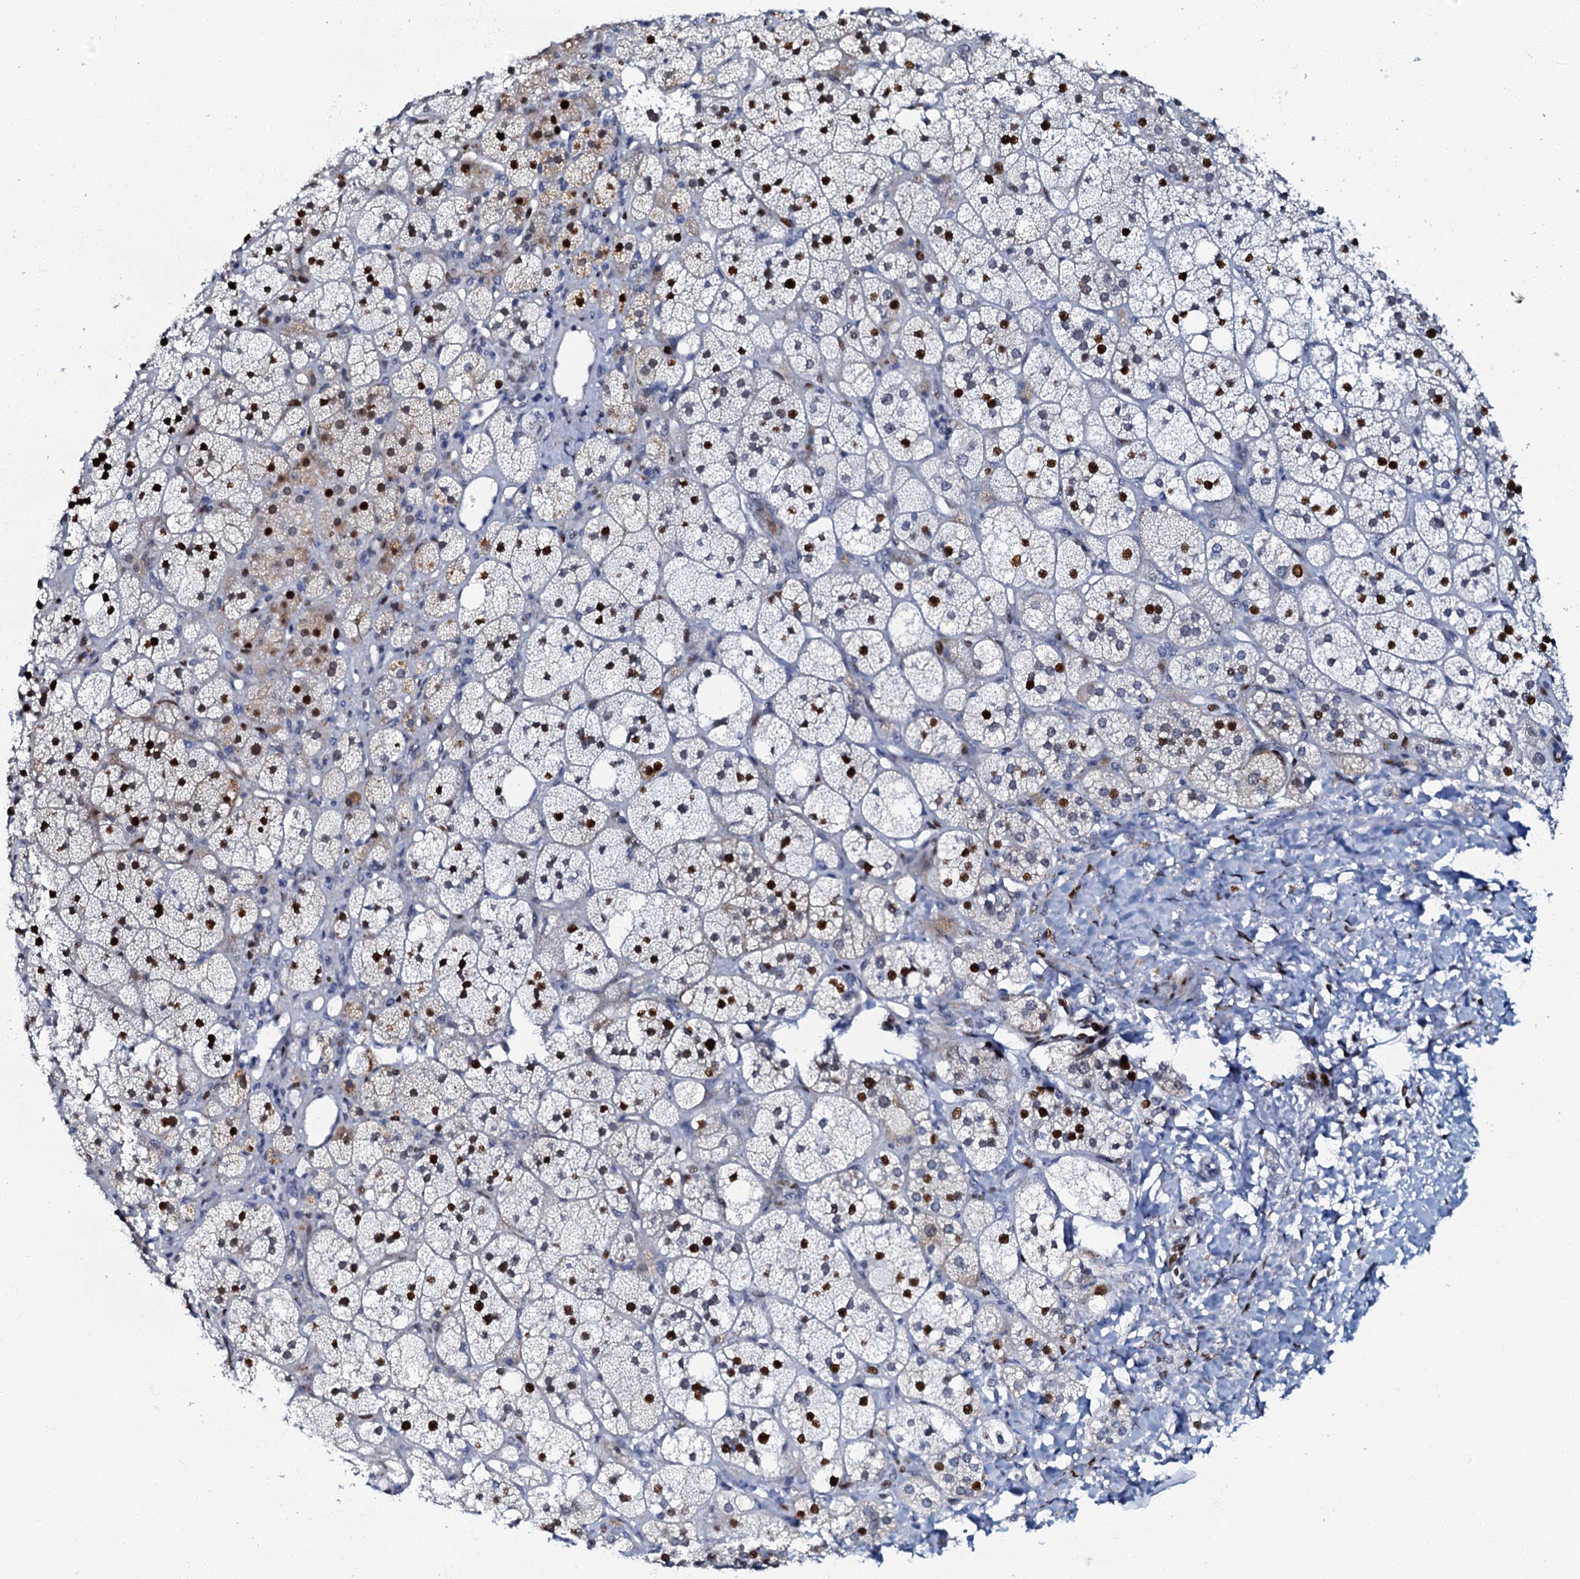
{"staining": {"intensity": "strong", "quantity": "25%-75%", "location": "nuclear"}, "tissue": "adrenal gland", "cell_type": "Glandular cells", "image_type": "normal", "snomed": [{"axis": "morphology", "description": "Normal tissue, NOS"}, {"axis": "topography", "description": "Adrenal gland"}], "caption": "Immunohistochemistry (IHC) image of benign adrenal gland: human adrenal gland stained using IHC displays high levels of strong protein expression localized specifically in the nuclear of glandular cells, appearing as a nuclear brown color.", "gene": "MFSD5", "patient": {"sex": "male", "age": 61}}